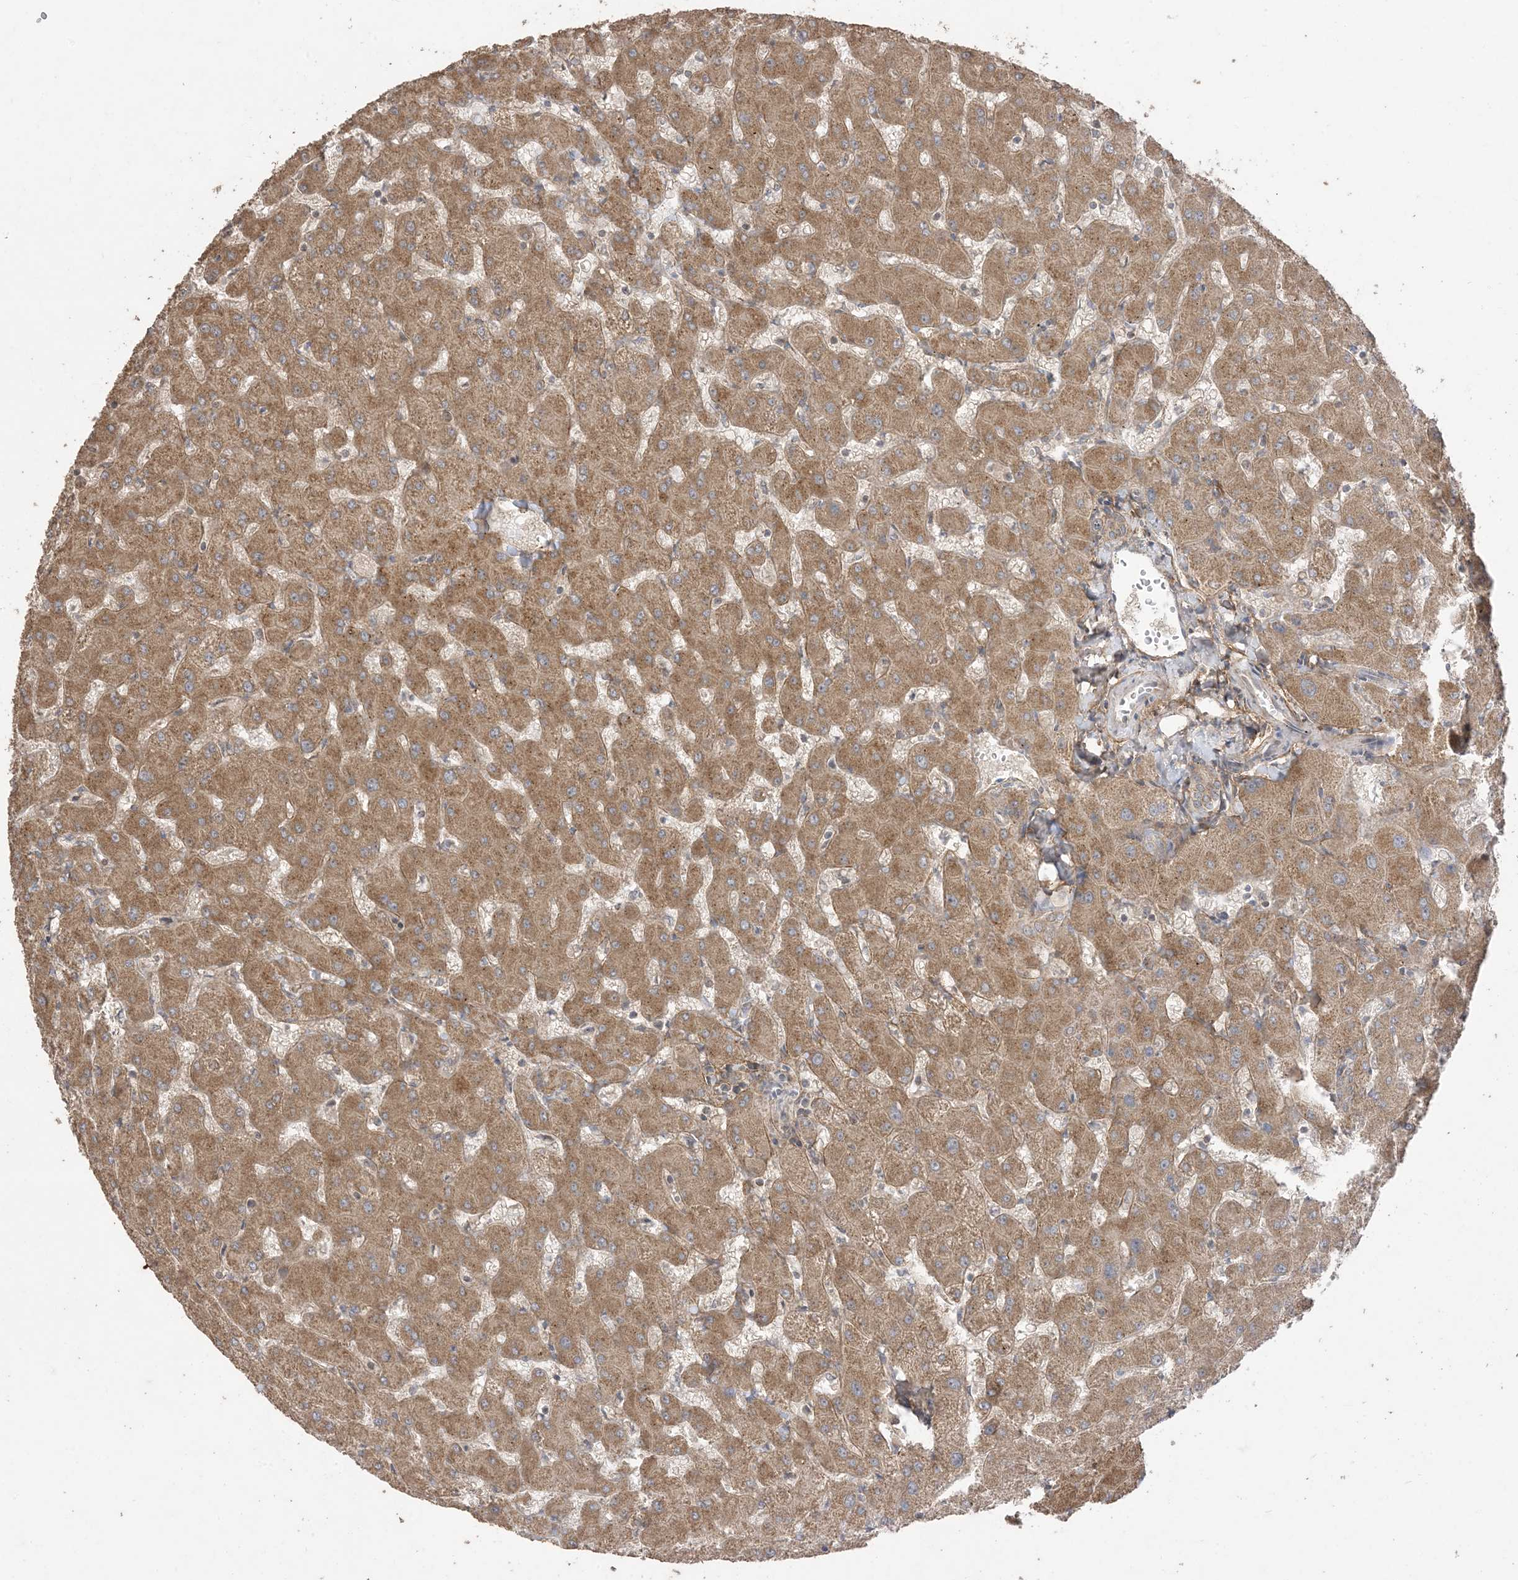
{"staining": {"intensity": "moderate", "quantity": ">75%", "location": "cytoplasmic/membranous"}, "tissue": "liver", "cell_type": "Cholangiocytes", "image_type": "normal", "snomed": [{"axis": "morphology", "description": "Normal tissue, NOS"}, {"axis": "topography", "description": "Liver"}], "caption": "This micrograph demonstrates immunohistochemistry (IHC) staining of normal human liver, with medium moderate cytoplasmic/membranous staining in about >75% of cholangiocytes.", "gene": "SIRT3", "patient": {"sex": "female", "age": 63}}